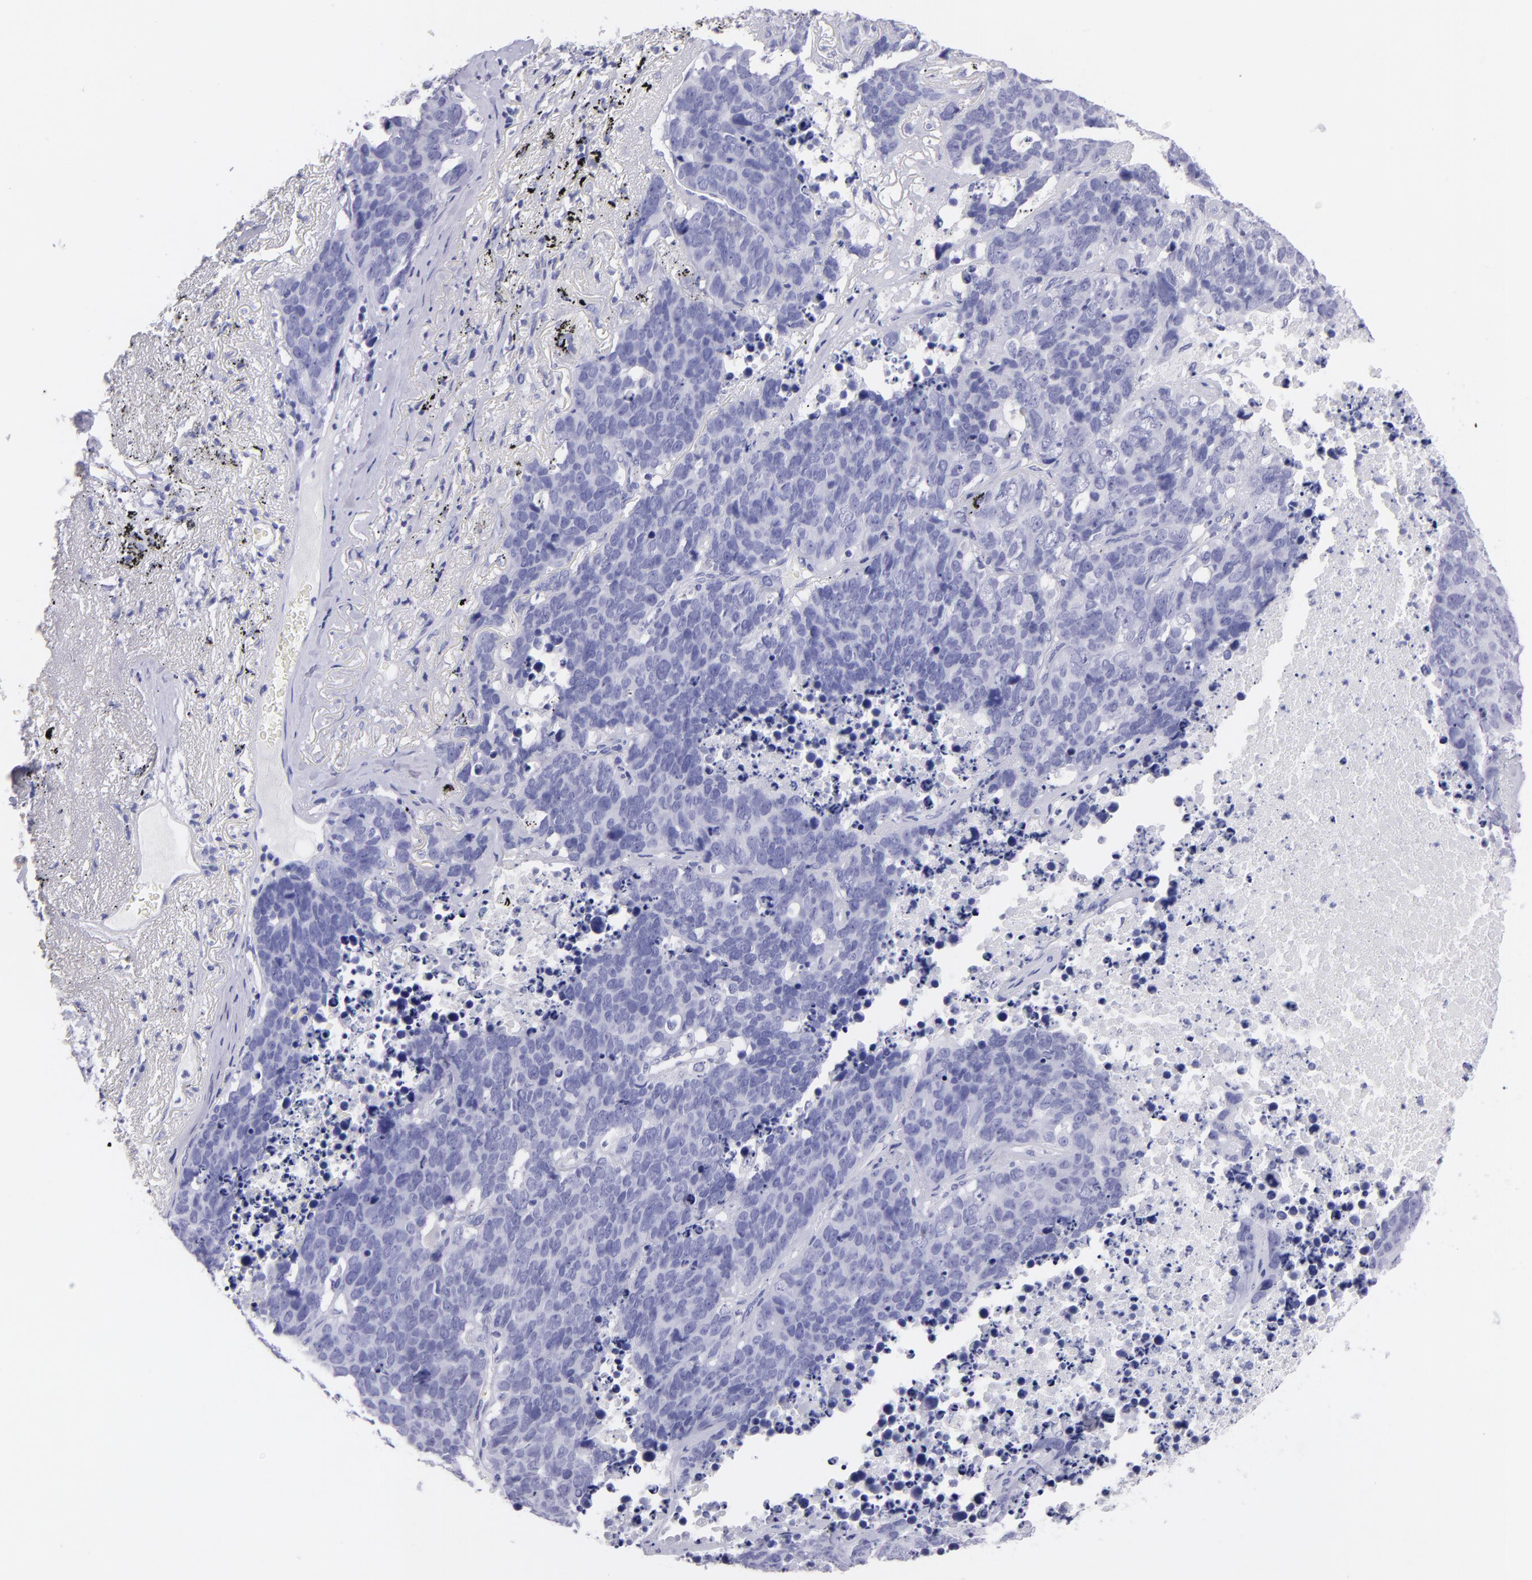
{"staining": {"intensity": "negative", "quantity": "none", "location": "none"}, "tissue": "lung cancer", "cell_type": "Tumor cells", "image_type": "cancer", "snomed": [{"axis": "morphology", "description": "Carcinoid, malignant, NOS"}, {"axis": "topography", "description": "Lung"}], "caption": "High power microscopy micrograph of an IHC photomicrograph of lung cancer, revealing no significant expression in tumor cells. (DAB immunohistochemistry (IHC), high magnification).", "gene": "CNP", "patient": {"sex": "male", "age": 60}}